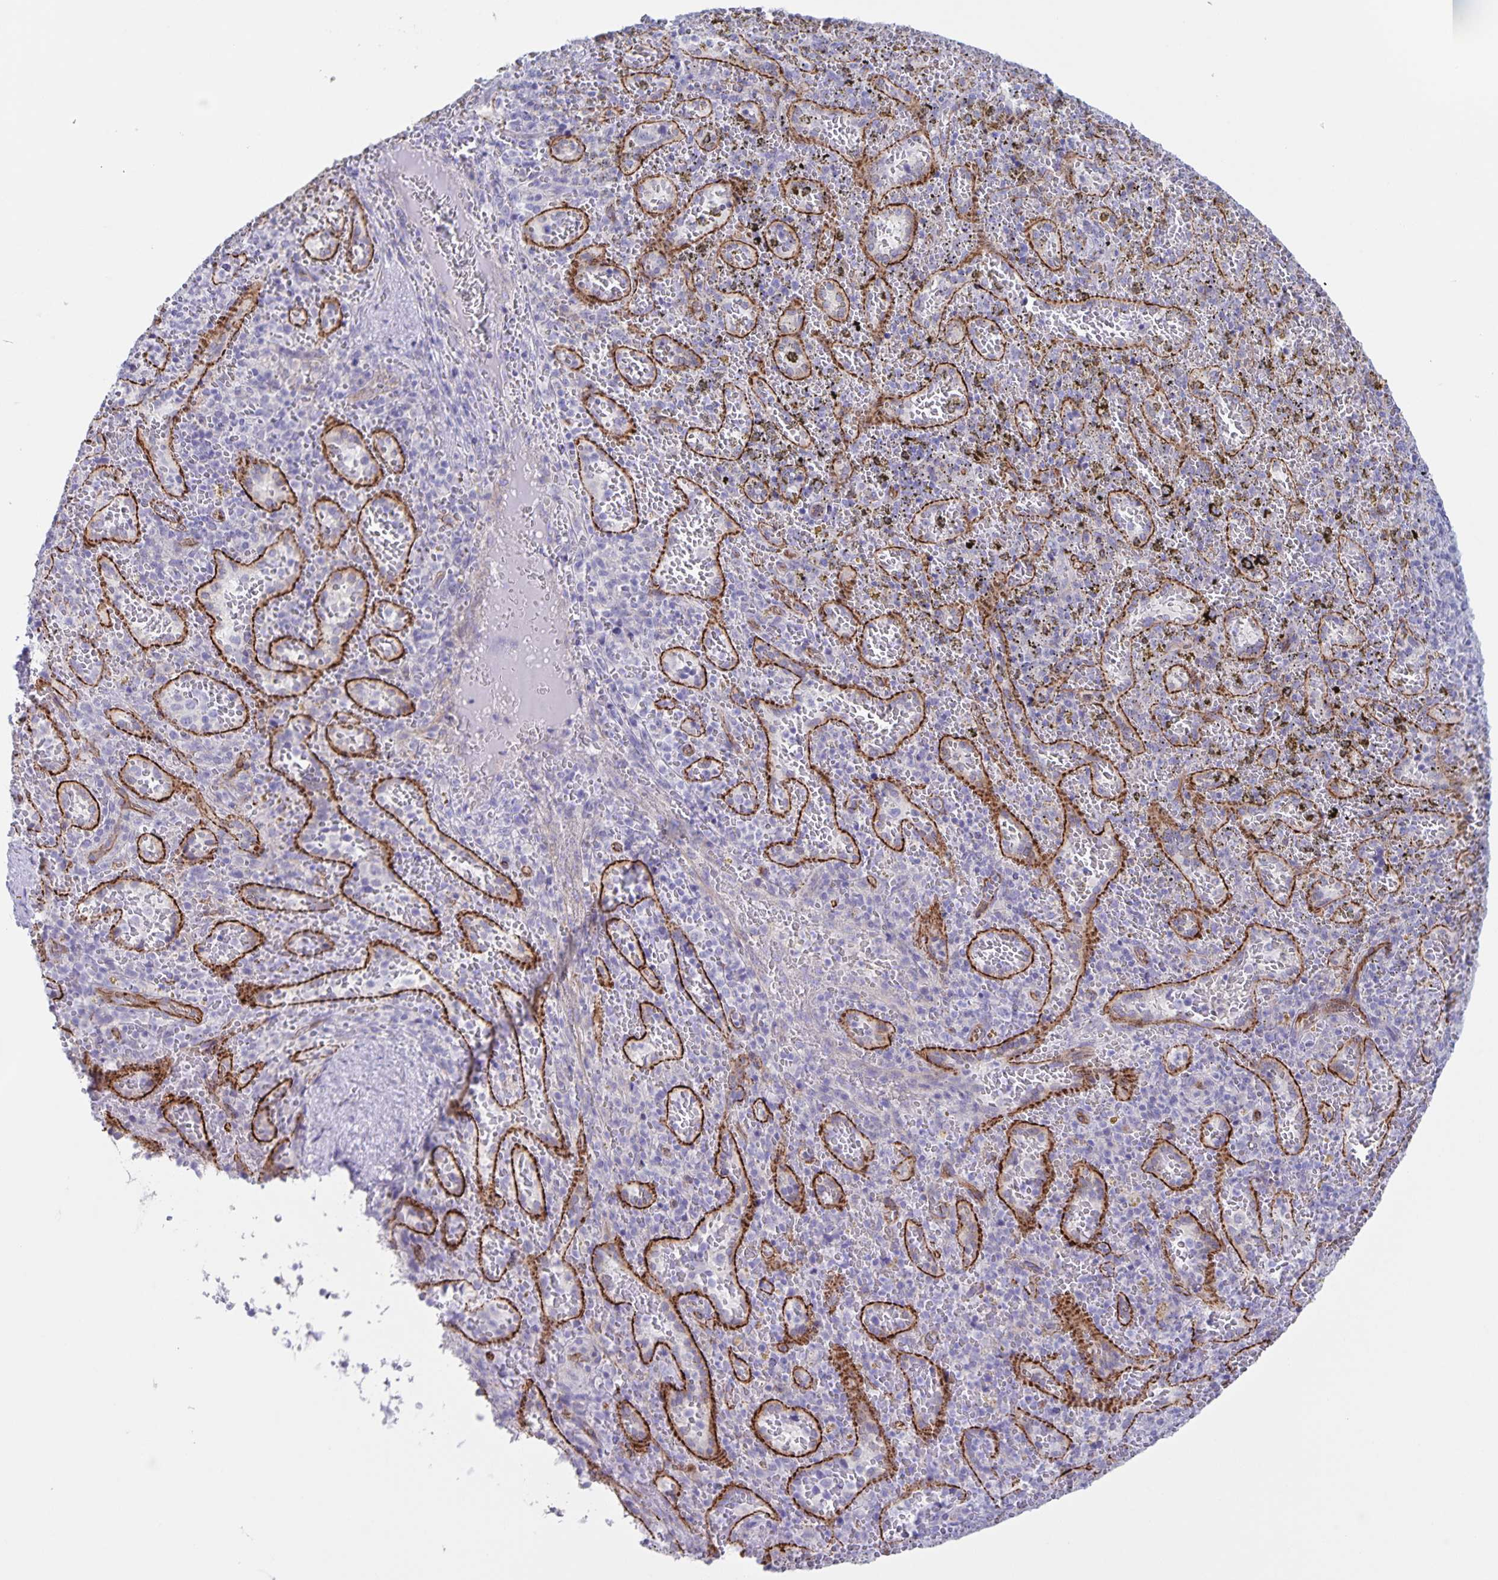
{"staining": {"intensity": "negative", "quantity": "none", "location": "none"}, "tissue": "spleen", "cell_type": "Cells in red pulp", "image_type": "normal", "snomed": [{"axis": "morphology", "description": "Normal tissue, NOS"}, {"axis": "topography", "description": "Spleen"}], "caption": "A high-resolution photomicrograph shows immunohistochemistry staining of unremarkable spleen, which reveals no significant expression in cells in red pulp.", "gene": "AQP4", "patient": {"sex": "female", "age": 50}}